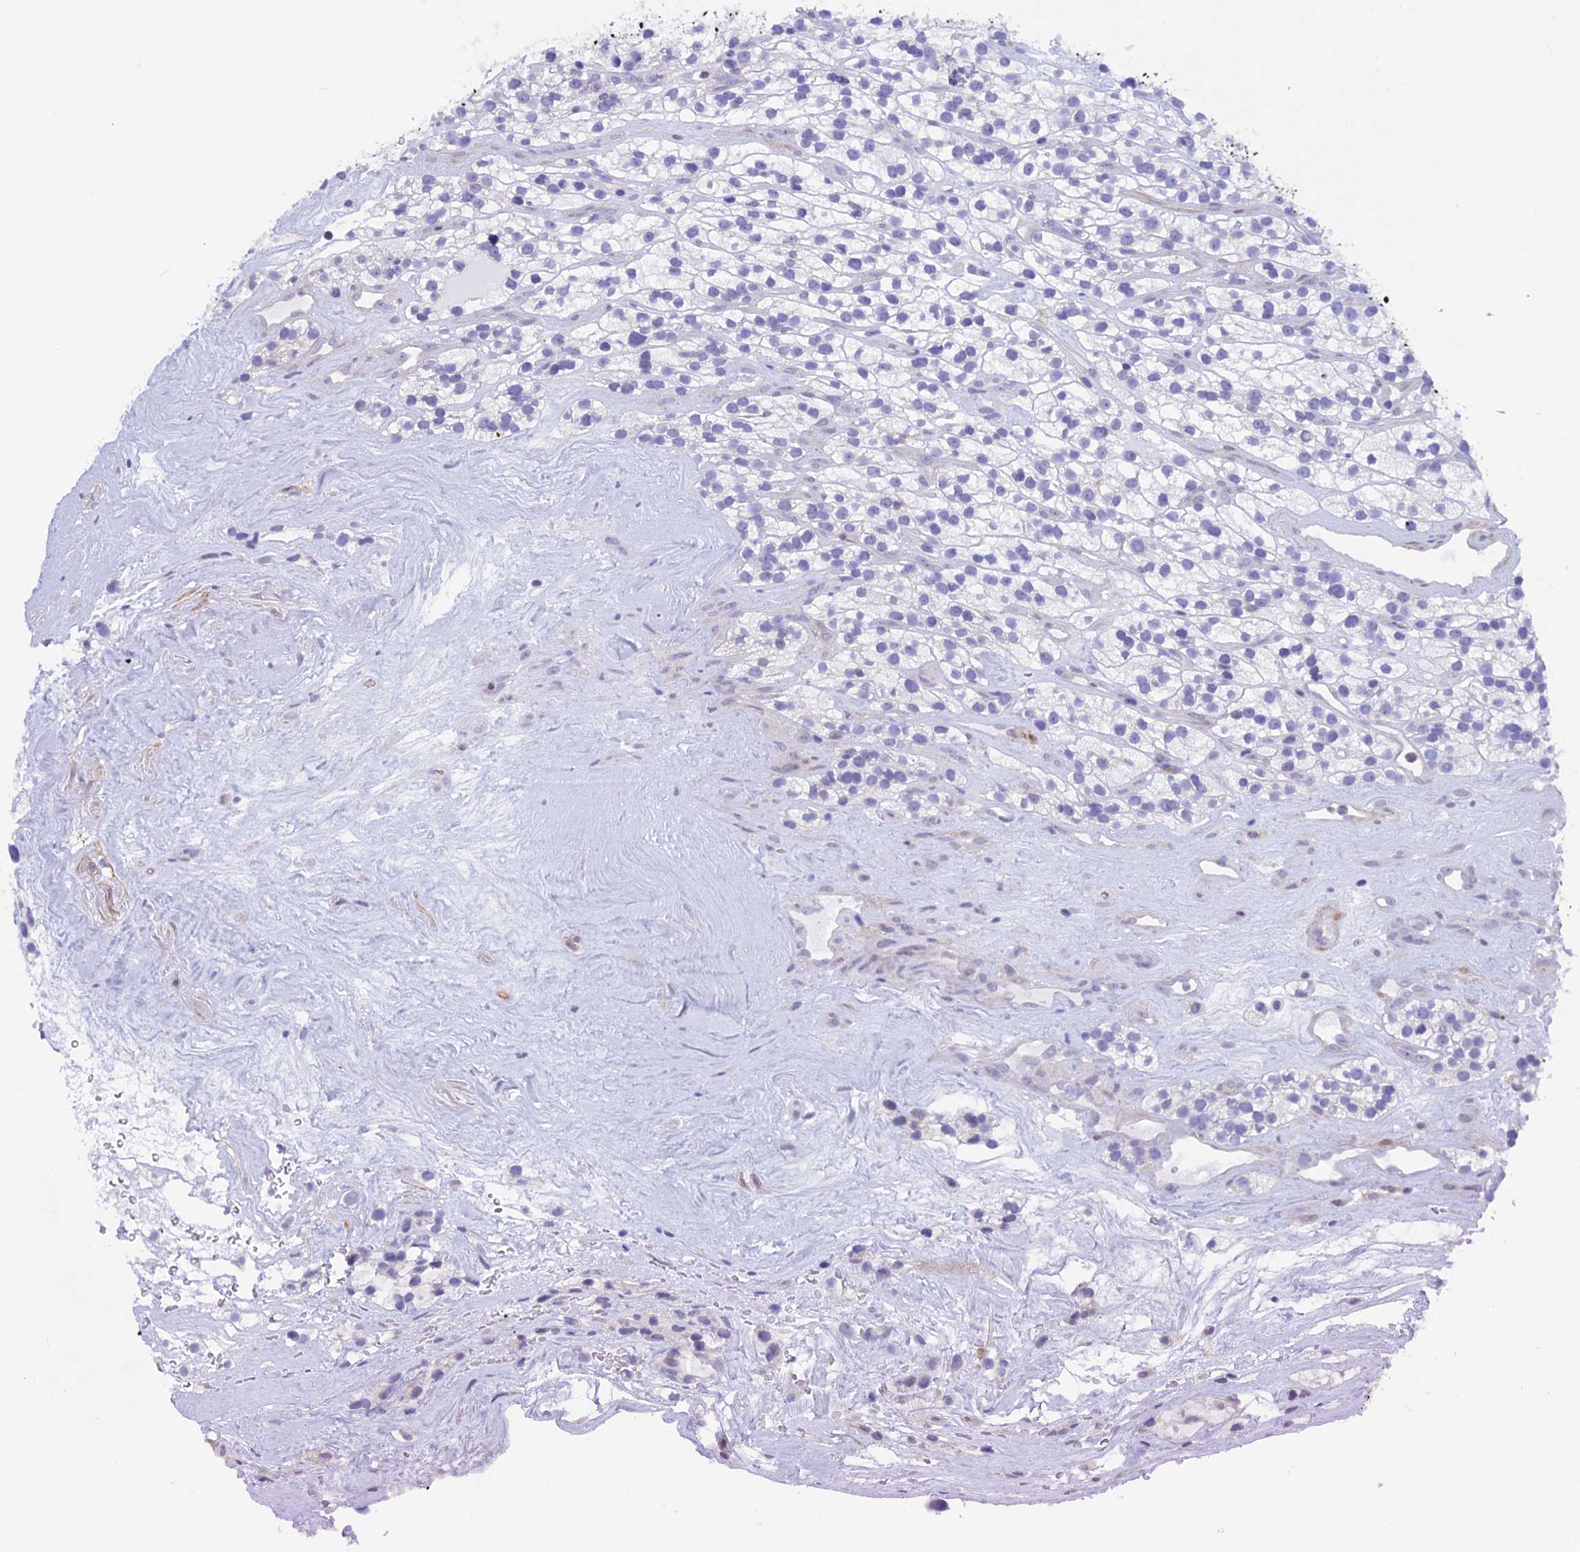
{"staining": {"intensity": "negative", "quantity": "none", "location": "none"}, "tissue": "renal cancer", "cell_type": "Tumor cells", "image_type": "cancer", "snomed": [{"axis": "morphology", "description": "Adenocarcinoma, NOS"}, {"axis": "topography", "description": "Kidney"}], "caption": "IHC image of neoplastic tissue: renal adenocarcinoma stained with DAB displays no significant protein staining in tumor cells.", "gene": "IGSF6", "patient": {"sex": "female", "age": 57}}